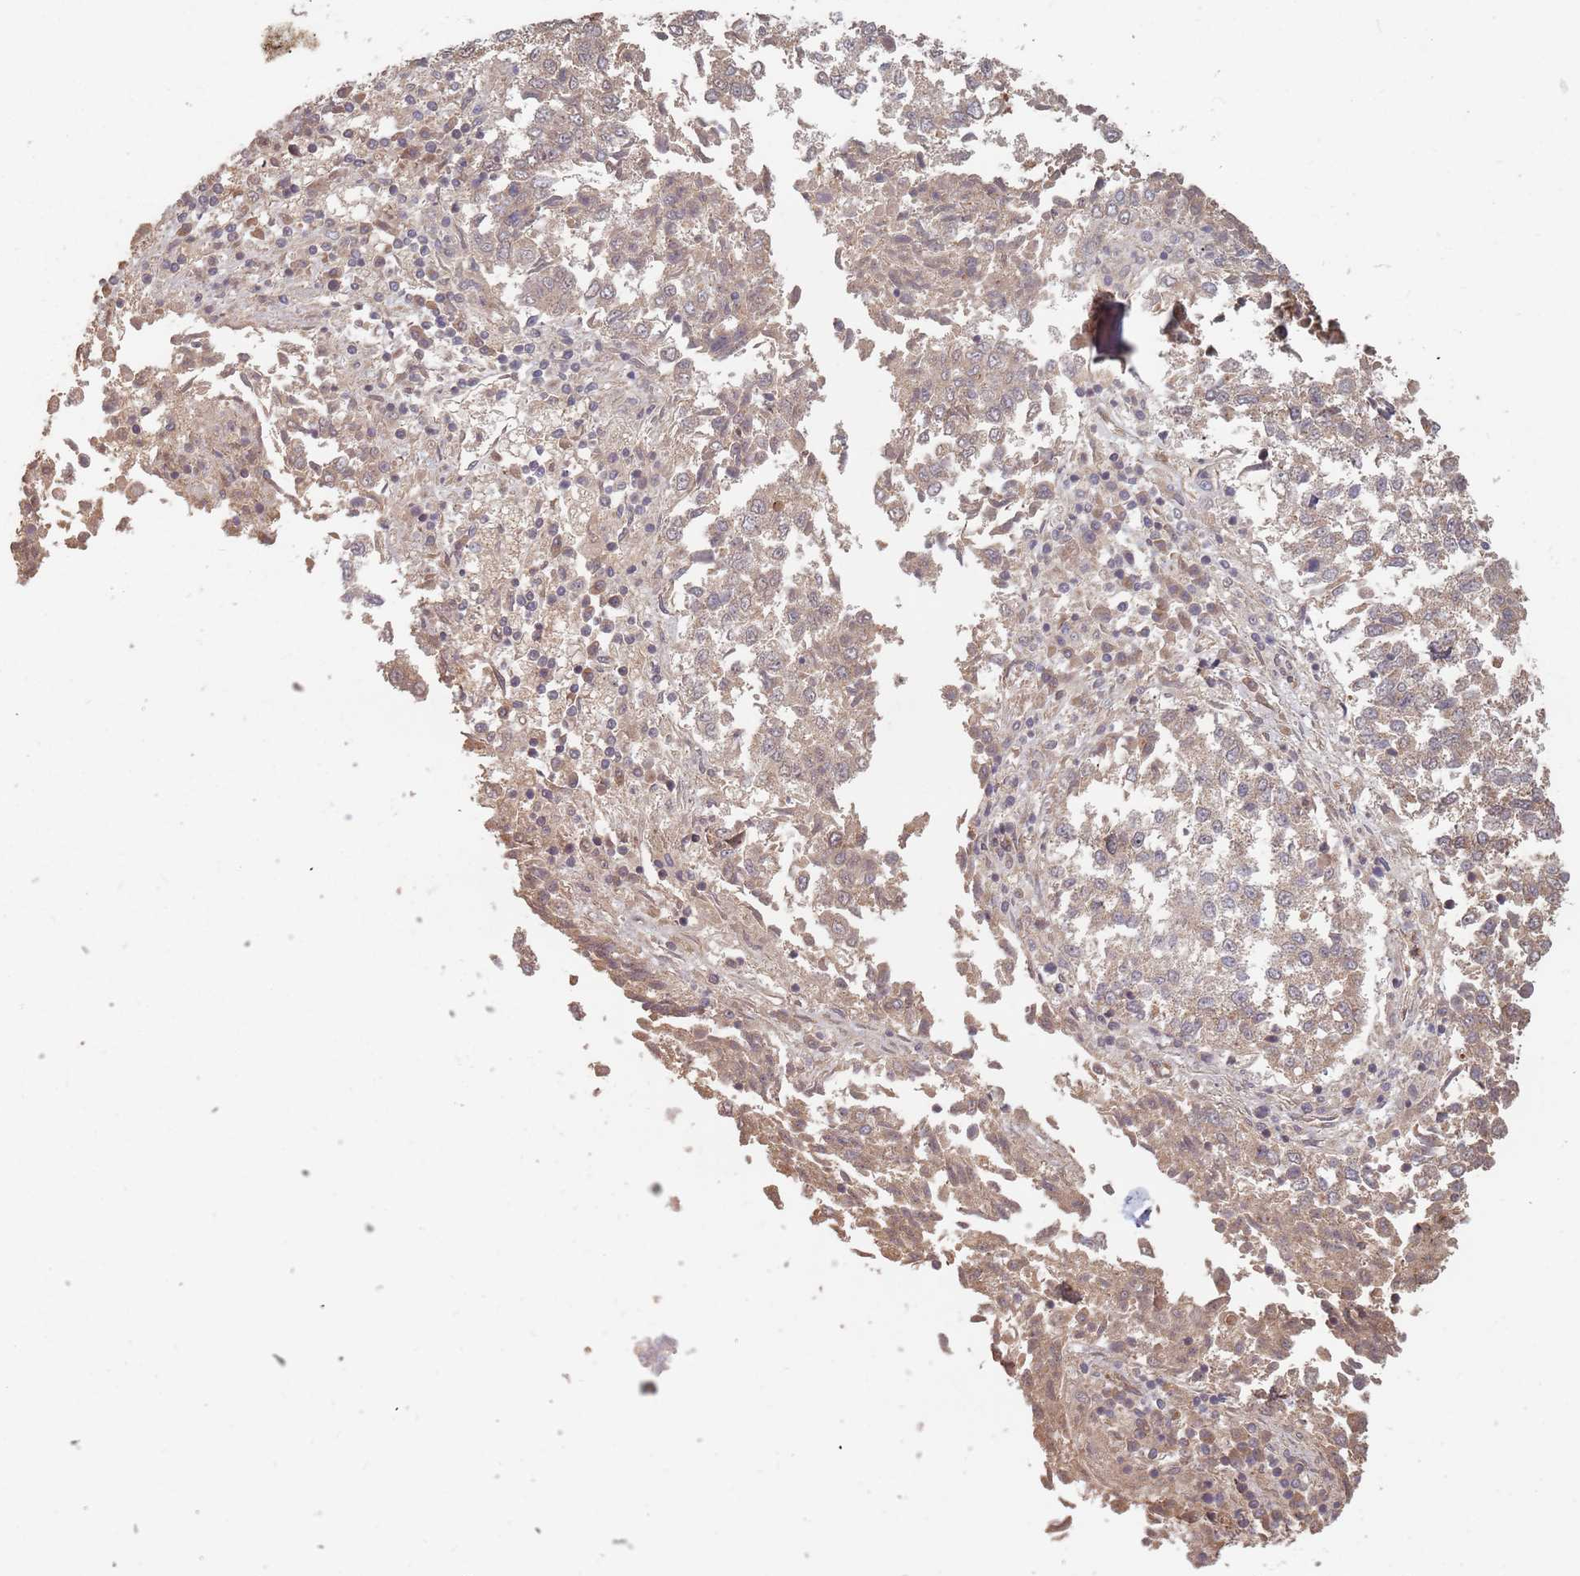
{"staining": {"intensity": "moderate", "quantity": "<25%", "location": "cytoplasmic/membranous"}, "tissue": "lung cancer", "cell_type": "Tumor cells", "image_type": "cancer", "snomed": [{"axis": "morphology", "description": "Squamous cell carcinoma, NOS"}, {"axis": "topography", "description": "Lung"}], "caption": "Immunohistochemical staining of lung cancer reveals low levels of moderate cytoplasmic/membranous expression in approximately <25% of tumor cells. The protein of interest is shown in brown color, while the nuclei are stained blue.", "gene": "C3orf14", "patient": {"sex": "male", "age": 73}}